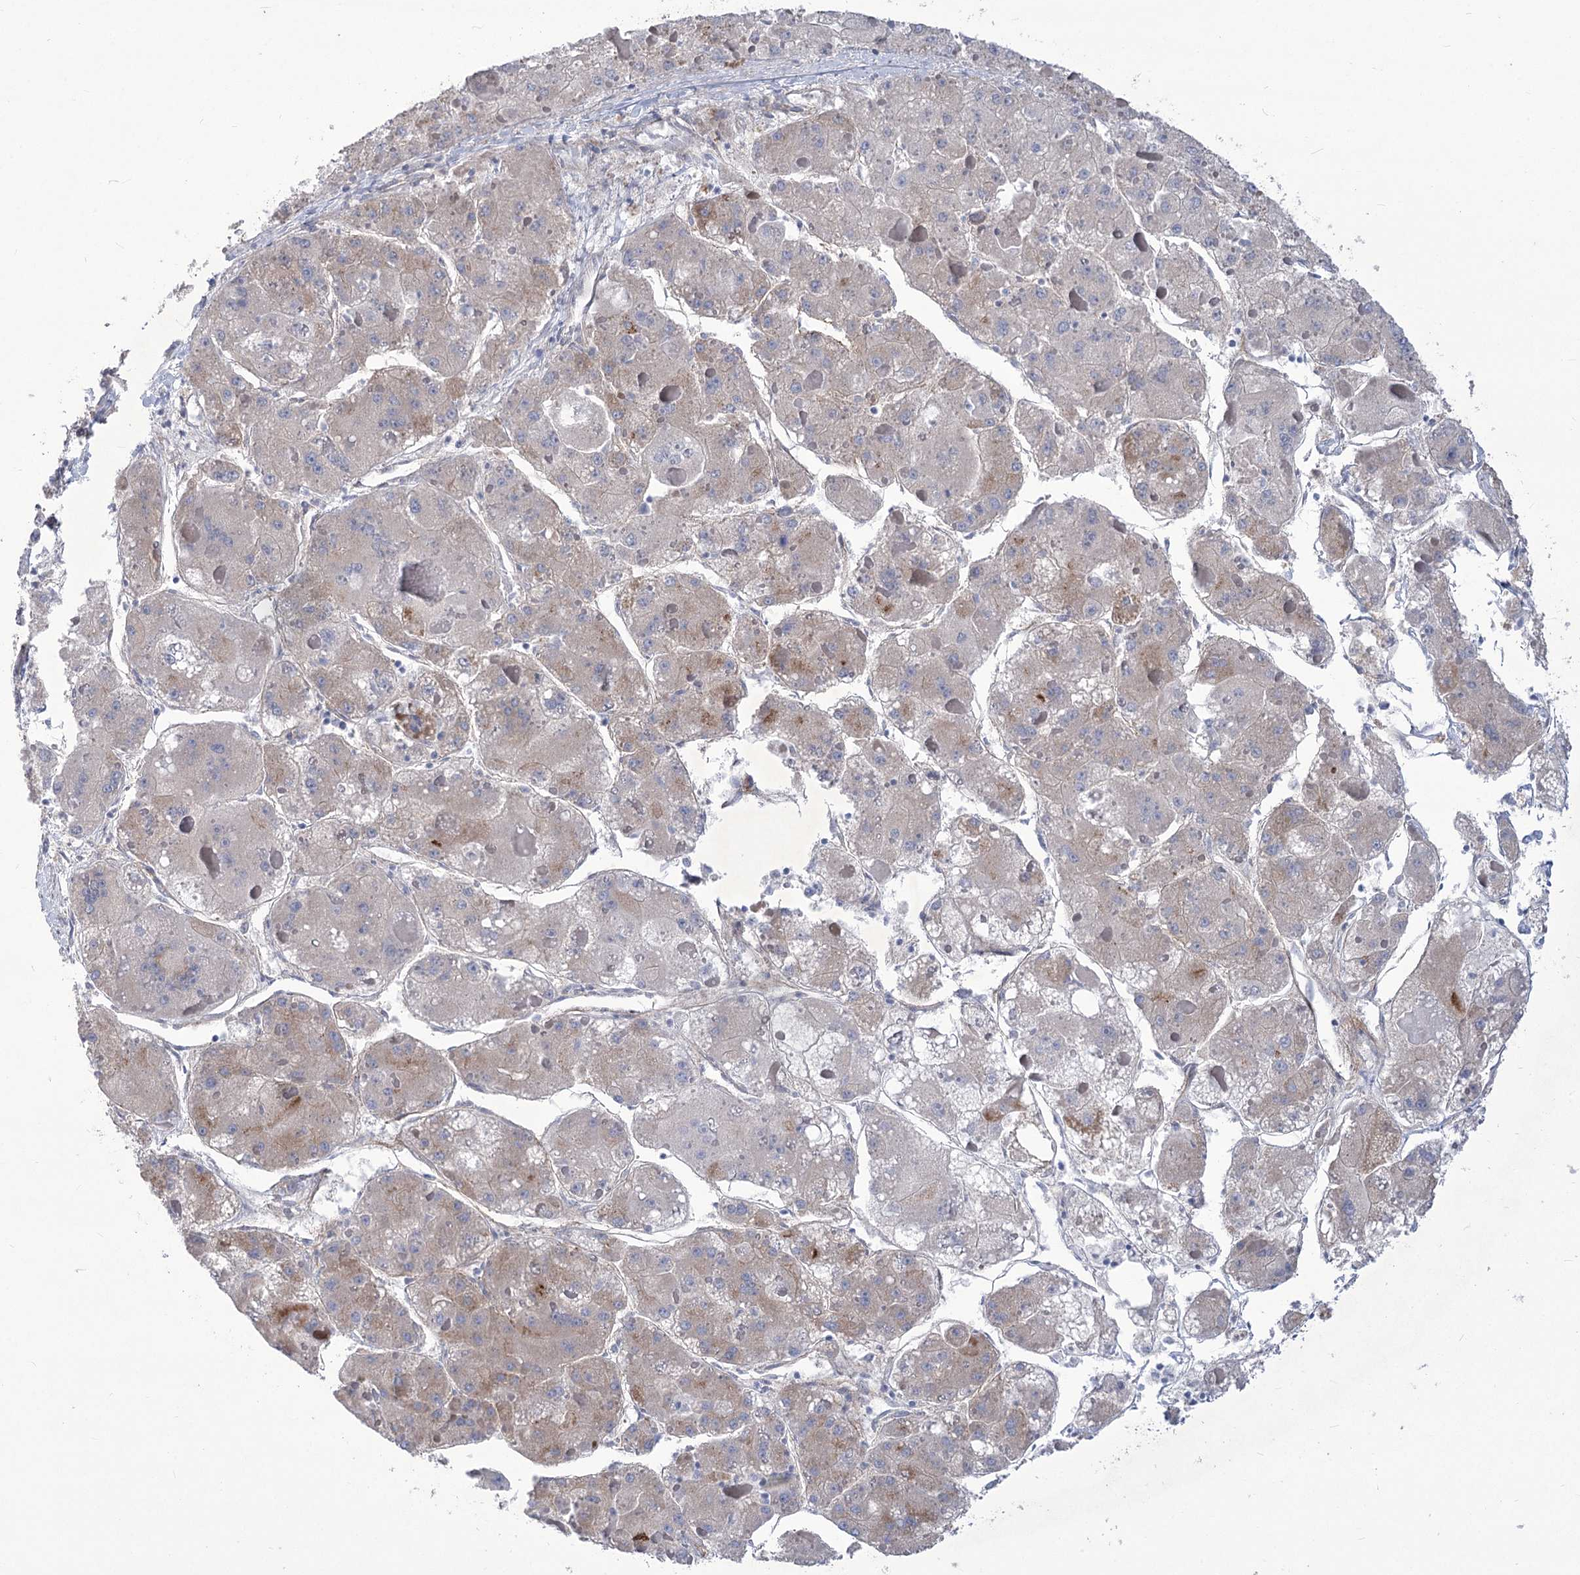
{"staining": {"intensity": "negative", "quantity": "none", "location": "none"}, "tissue": "liver cancer", "cell_type": "Tumor cells", "image_type": "cancer", "snomed": [{"axis": "morphology", "description": "Carcinoma, Hepatocellular, NOS"}, {"axis": "topography", "description": "Liver"}], "caption": "A high-resolution image shows IHC staining of liver cancer, which displays no significant staining in tumor cells.", "gene": "ANGPTL3", "patient": {"sex": "female", "age": 73}}